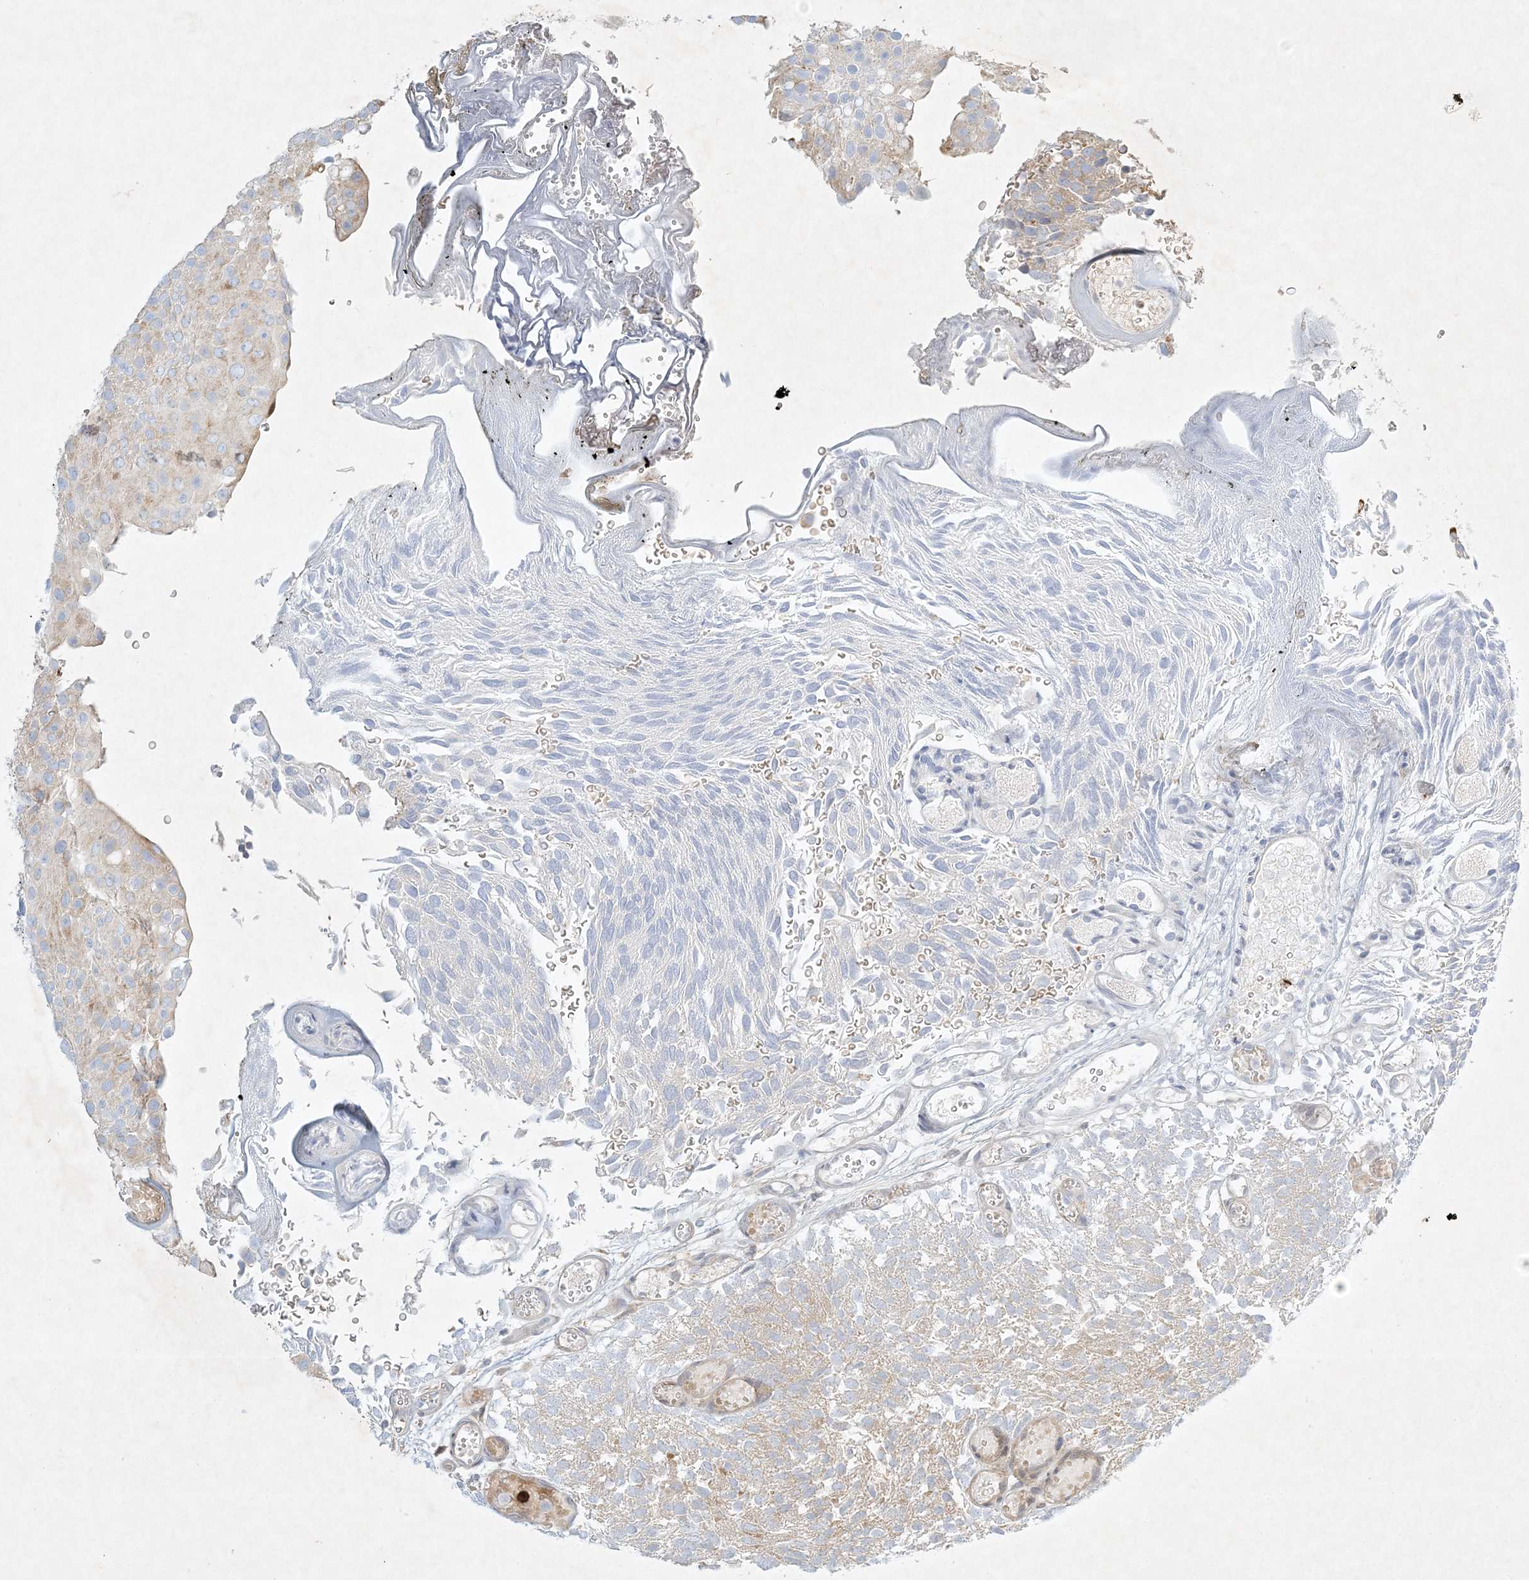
{"staining": {"intensity": "weak", "quantity": "25%-75%", "location": "cytoplasmic/membranous"}, "tissue": "urothelial cancer", "cell_type": "Tumor cells", "image_type": "cancer", "snomed": [{"axis": "morphology", "description": "Urothelial carcinoma, Low grade"}, {"axis": "topography", "description": "Urinary bladder"}], "caption": "IHC of human urothelial cancer exhibits low levels of weak cytoplasmic/membranous positivity in about 25%-75% of tumor cells.", "gene": "STK11IP", "patient": {"sex": "male", "age": 78}}